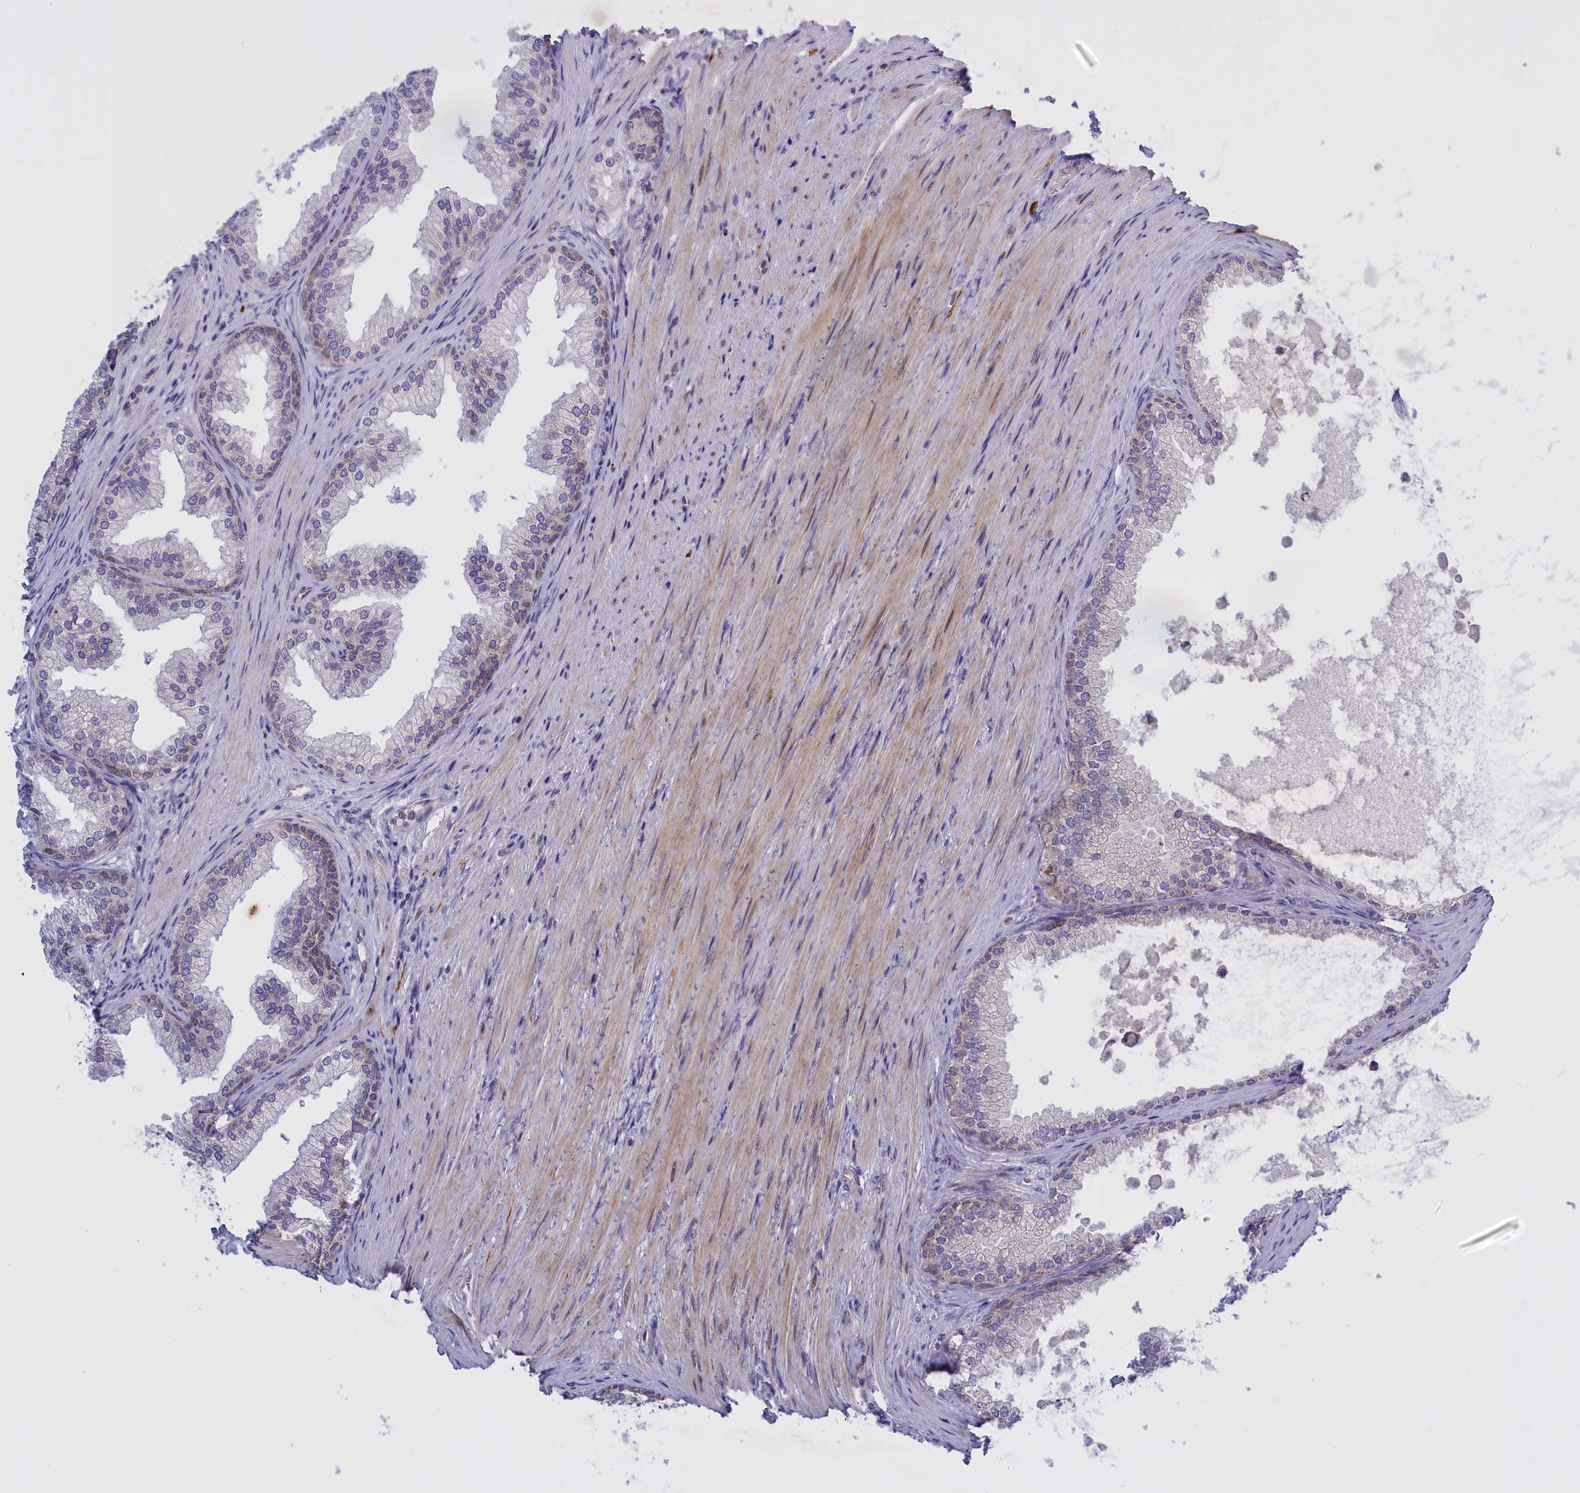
{"staining": {"intensity": "weak", "quantity": "<25%", "location": "cytoplasmic/membranous"}, "tissue": "prostate", "cell_type": "Glandular cells", "image_type": "normal", "snomed": [{"axis": "morphology", "description": "Normal tissue, NOS"}, {"axis": "topography", "description": "Prostate"}], "caption": "This is an IHC photomicrograph of unremarkable human prostate. There is no staining in glandular cells.", "gene": "FAM149B1", "patient": {"sex": "male", "age": 76}}